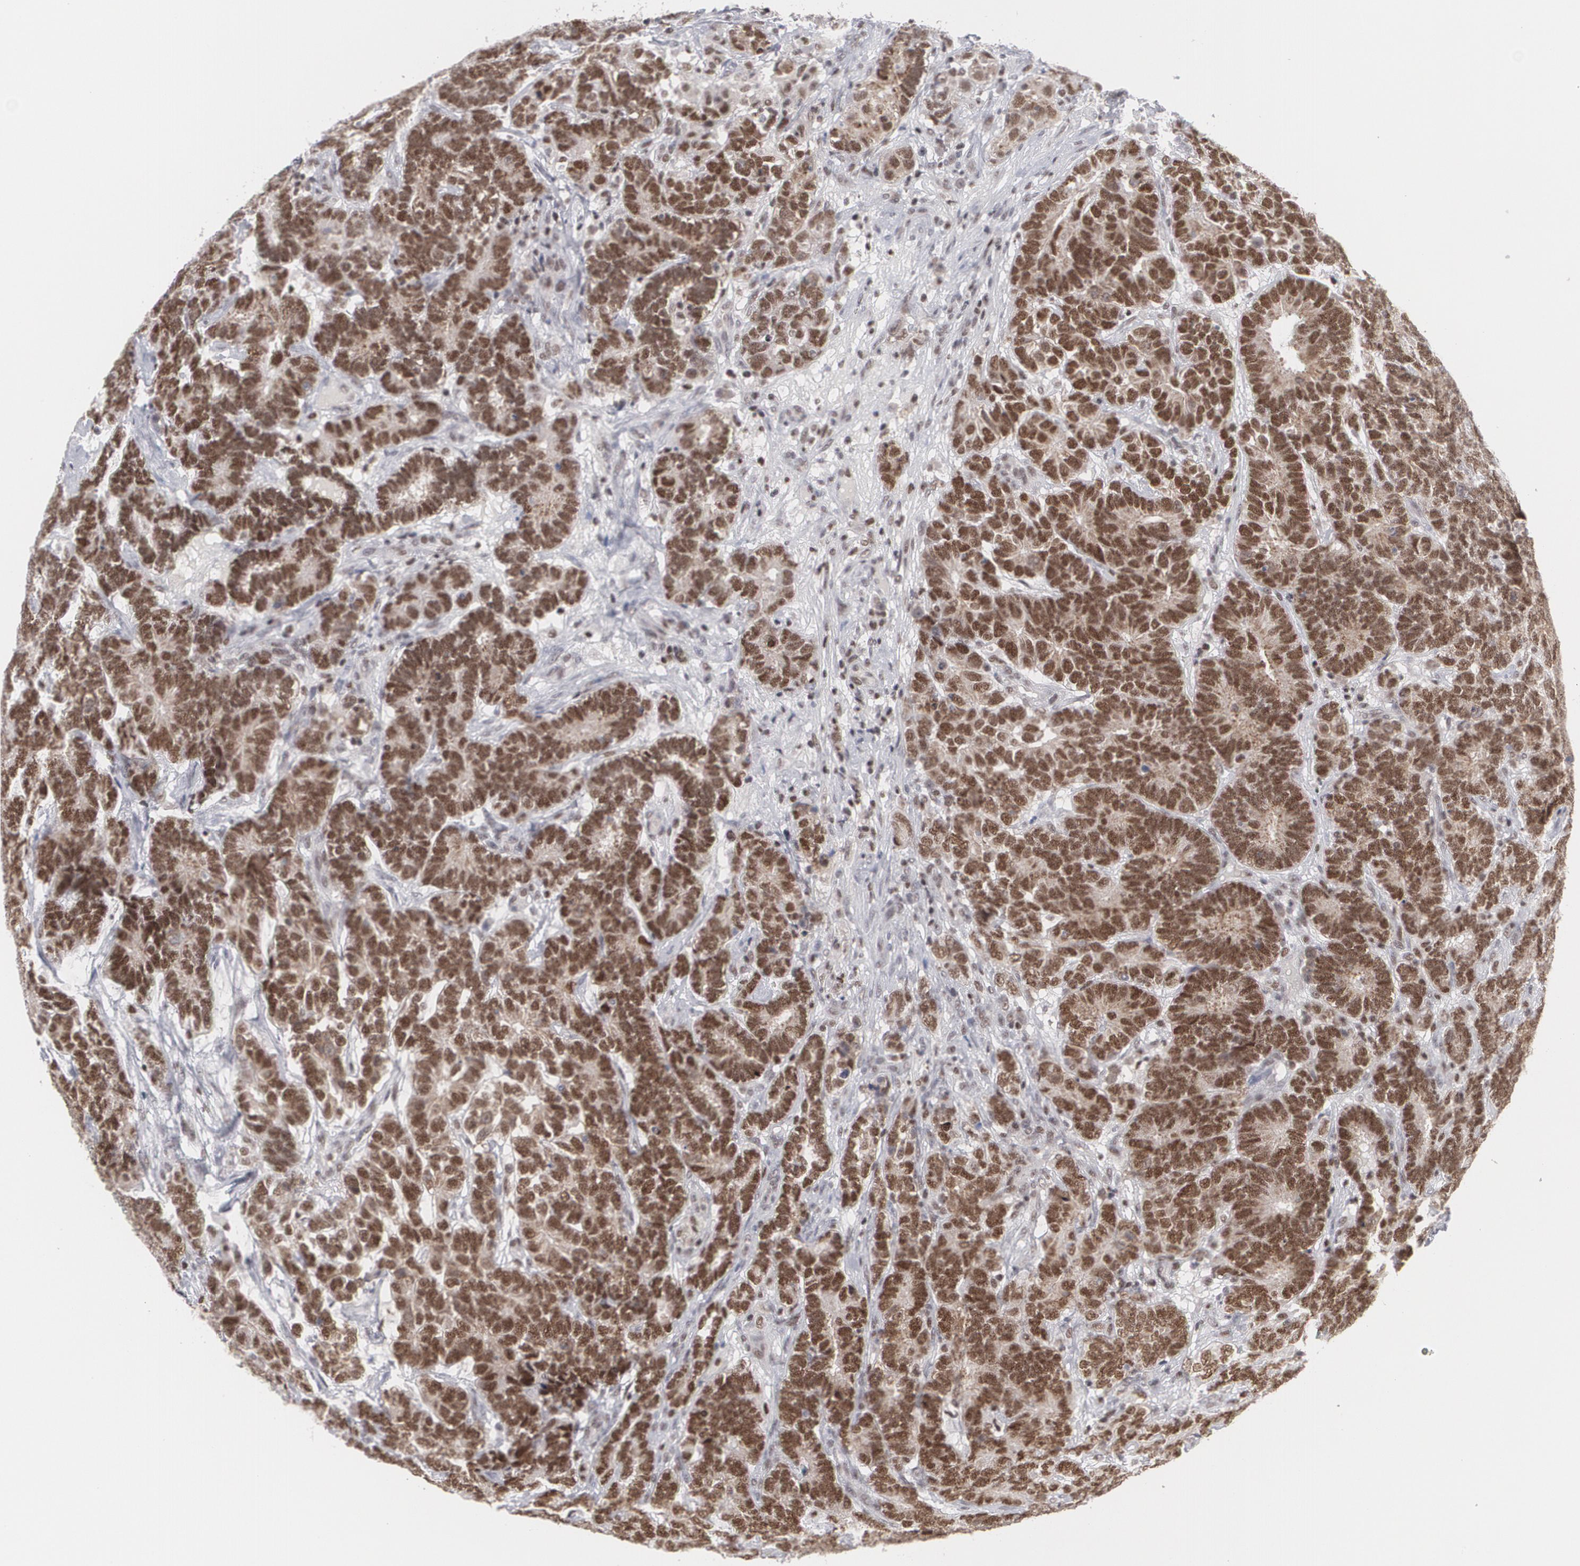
{"staining": {"intensity": "strong", "quantity": ">75%", "location": "nuclear"}, "tissue": "testis cancer", "cell_type": "Tumor cells", "image_type": "cancer", "snomed": [{"axis": "morphology", "description": "Carcinoma, Embryonal, NOS"}, {"axis": "topography", "description": "Testis"}], "caption": "Testis embryonal carcinoma stained with DAB (3,3'-diaminobenzidine) immunohistochemistry demonstrates high levels of strong nuclear staining in approximately >75% of tumor cells. (DAB (3,3'-diaminobenzidine) = brown stain, brightfield microscopy at high magnification).", "gene": "MCL1", "patient": {"sex": "male", "age": 26}}